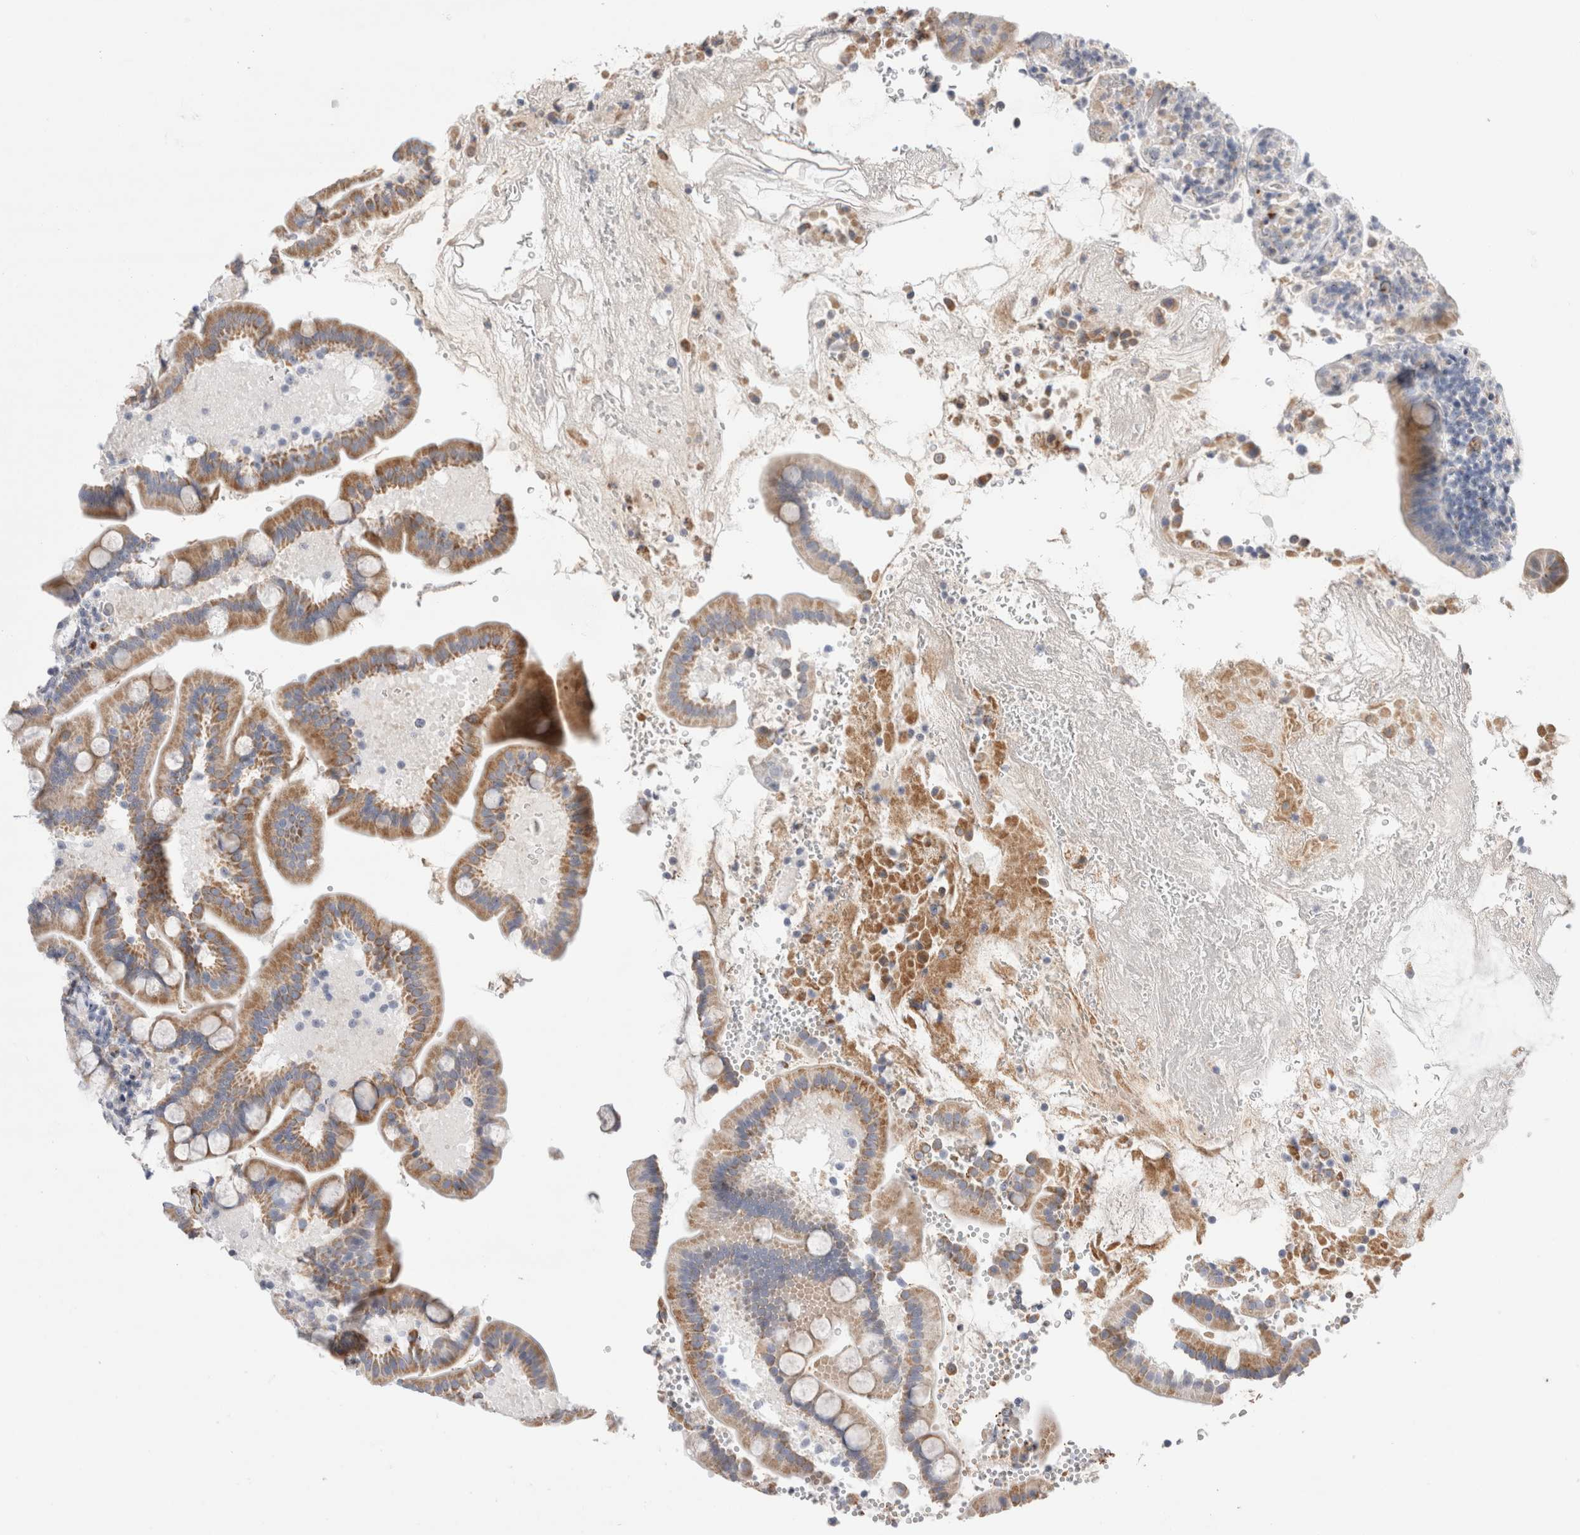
{"staining": {"intensity": "moderate", "quantity": "25%-75%", "location": "cytoplasmic/membranous"}, "tissue": "duodenum", "cell_type": "Glandular cells", "image_type": "normal", "snomed": [{"axis": "morphology", "description": "Normal tissue, NOS"}, {"axis": "topography", "description": "Duodenum"}], "caption": "A photomicrograph of human duodenum stained for a protein exhibits moderate cytoplasmic/membranous brown staining in glandular cells. (brown staining indicates protein expression, while blue staining denotes nuclei).", "gene": "ECHDC2", "patient": {"sex": "male", "age": 54}}